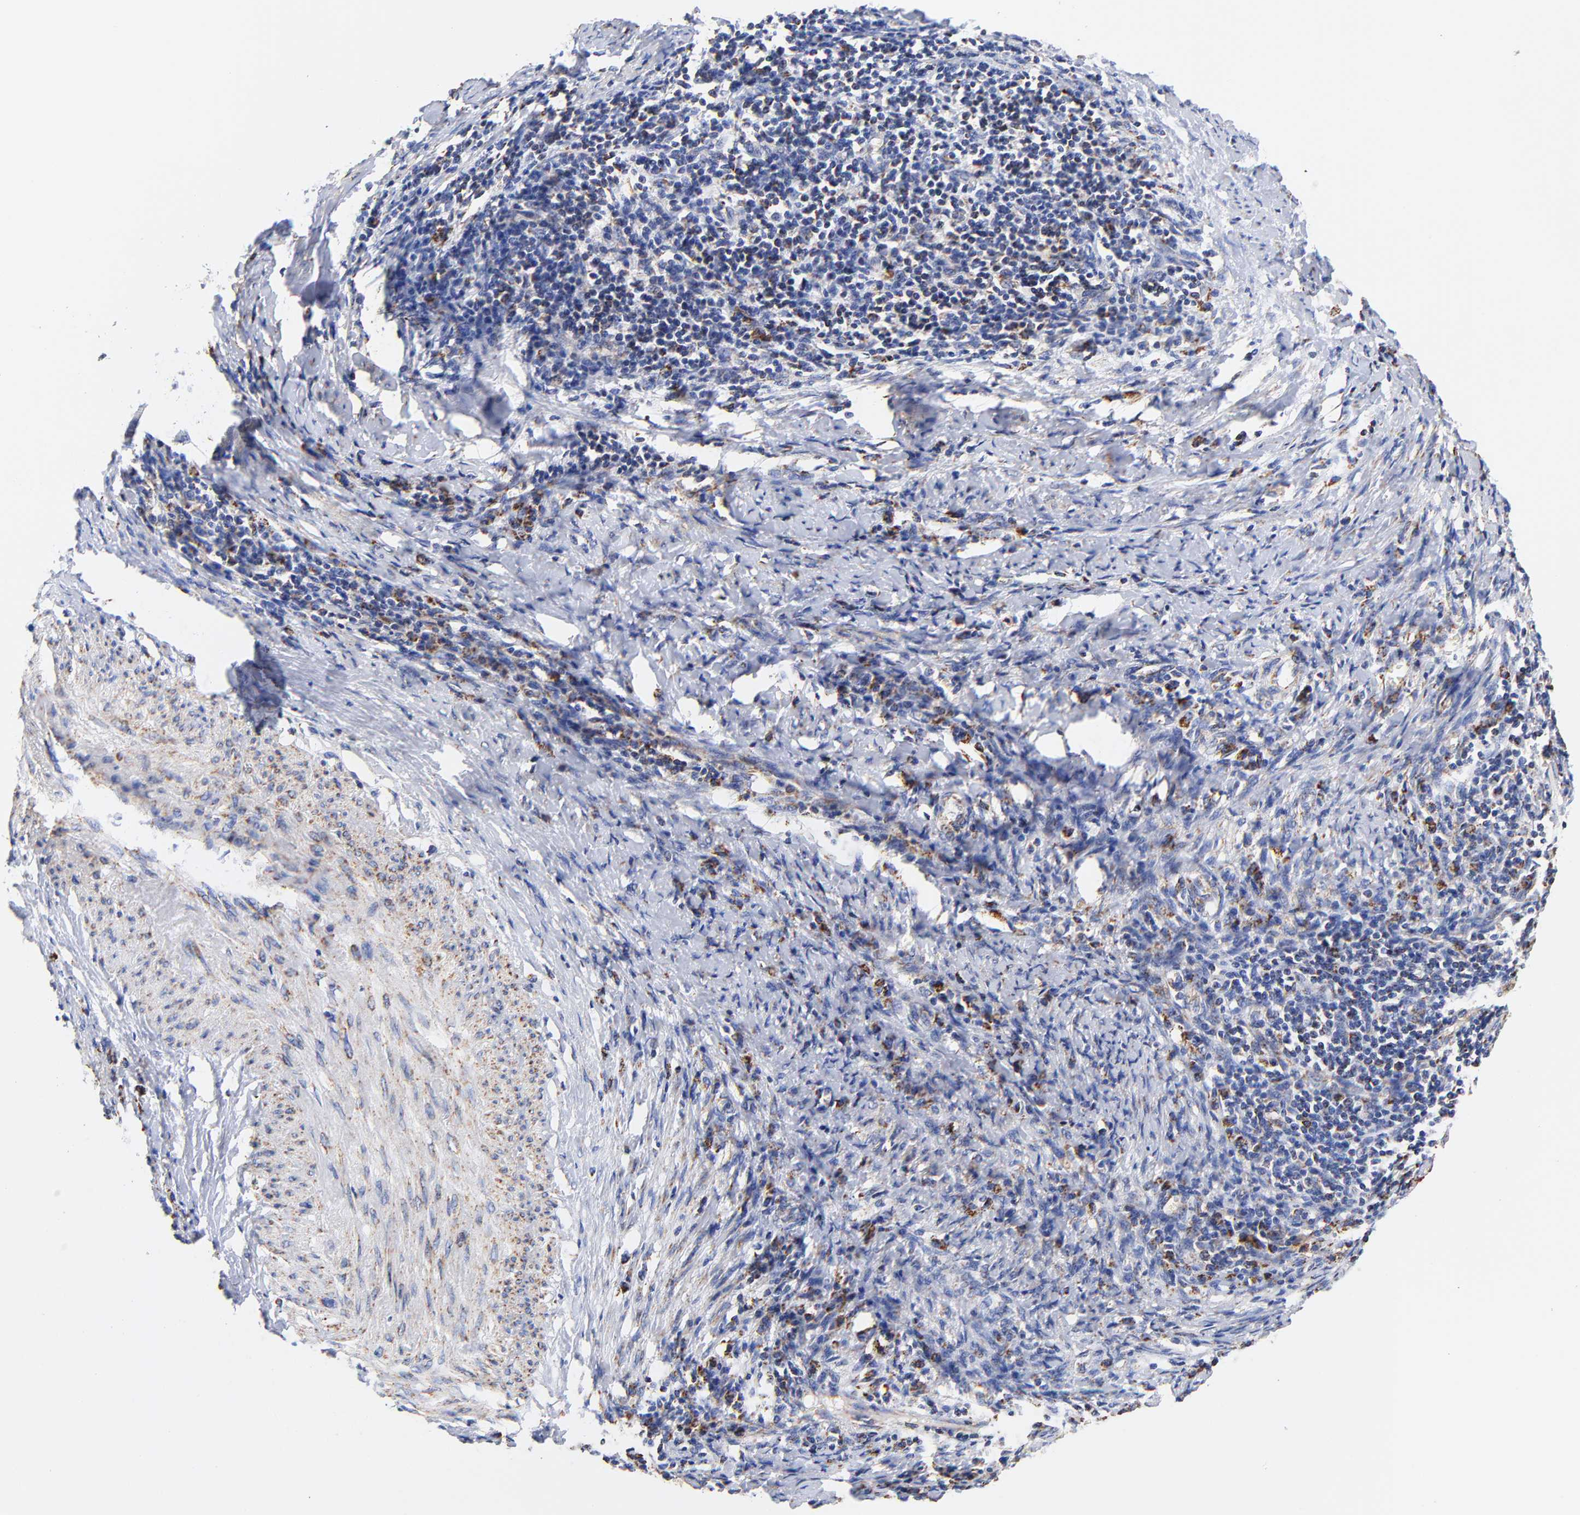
{"staining": {"intensity": "moderate", "quantity": "25%-75%", "location": "cytoplasmic/membranous"}, "tissue": "cervical cancer", "cell_type": "Tumor cells", "image_type": "cancer", "snomed": [{"axis": "morphology", "description": "Squamous cell carcinoma, NOS"}, {"axis": "topography", "description": "Cervix"}], "caption": "Protein expression analysis of human cervical cancer (squamous cell carcinoma) reveals moderate cytoplasmic/membranous staining in about 25%-75% of tumor cells.", "gene": "ATP5F1D", "patient": {"sex": "female", "age": 54}}